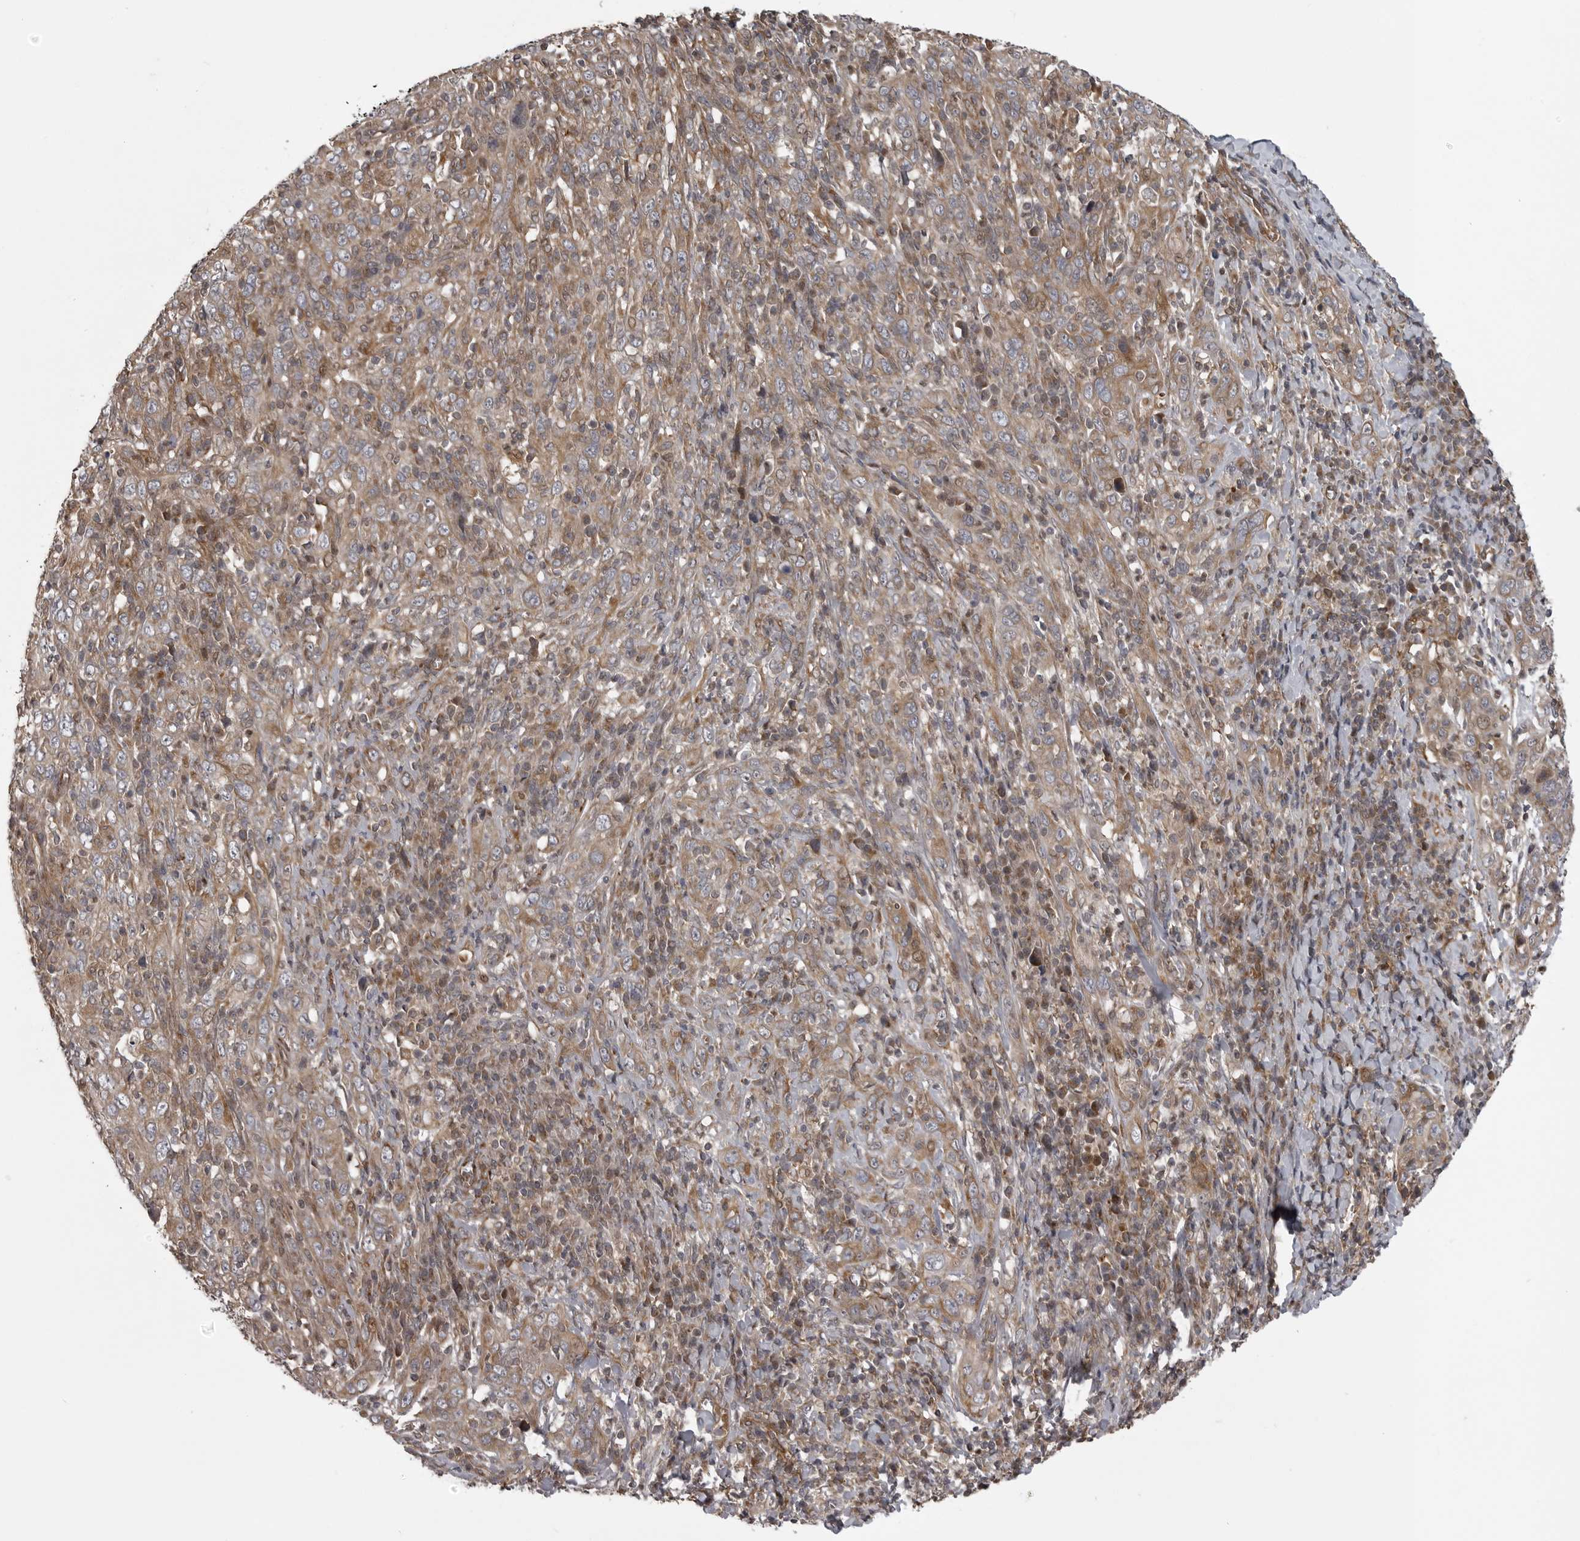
{"staining": {"intensity": "weak", "quantity": "25%-75%", "location": "cytoplasmic/membranous"}, "tissue": "cervical cancer", "cell_type": "Tumor cells", "image_type": "cancer", "snomed": [{"axis": "morphology", "description": "Squamous cell carcinoma, NOS"}, {"axis": "topography", "description": "Cervix"}], "caption": "The immunohistochemical stain labels weak cytoplasmic/membranous staining in tumor cells of squamous cell carcinoma (cervical) tissue.", "gene": "ZNRF1", "patient": {"sex": "female", "age": 46}}